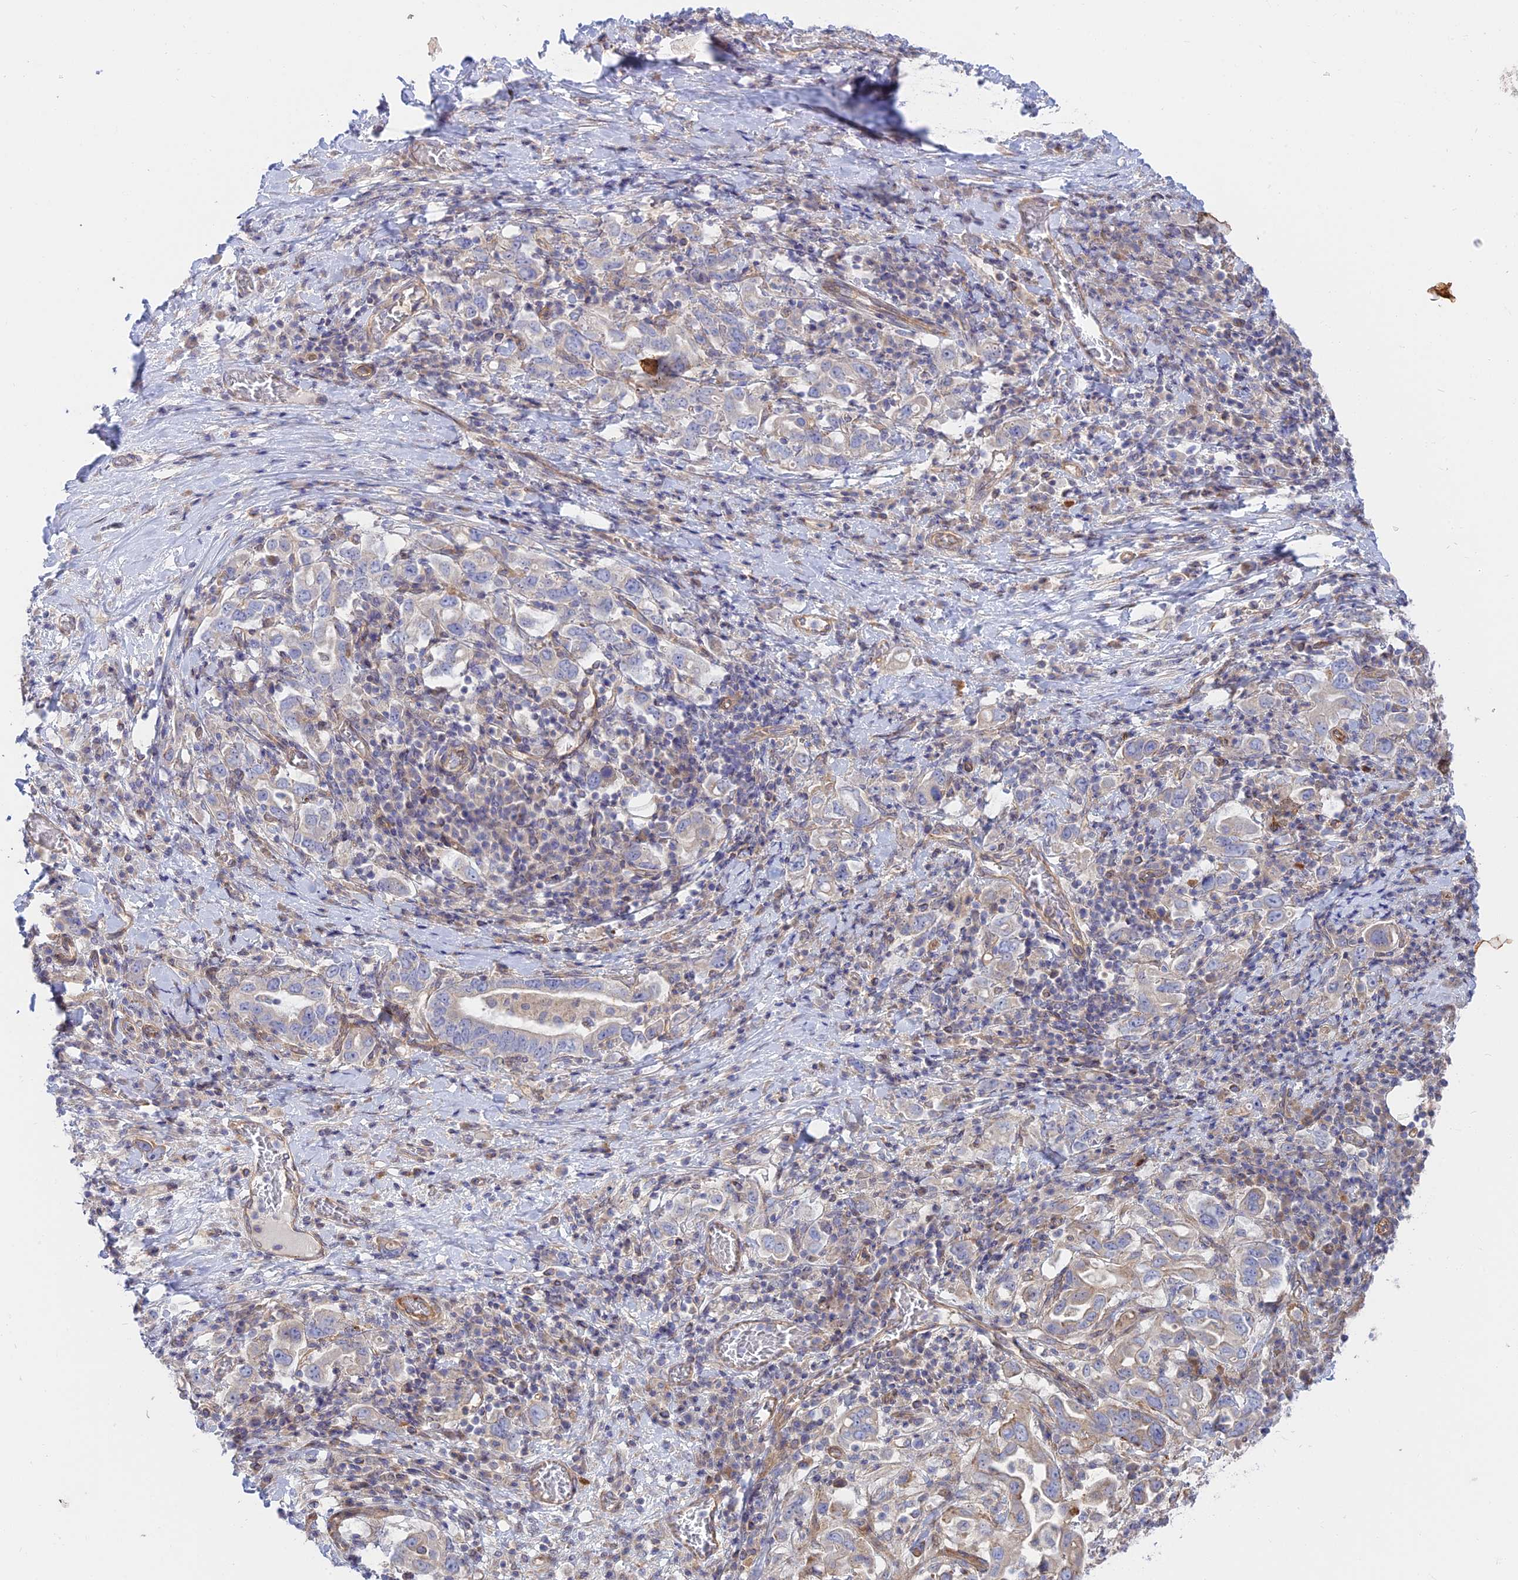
{"staining": {"intensity": "negative", "quantity": "none", "location": "none"}, "tissue": "stomach cancer", "cell_type": "Tumor cells", "image_type": "cancer", "snomed": [{"axis": "morphology", "description": "Adenocarcinoma, NOS"}, {"axis": "topography", "description": "Stomach, upper"}, {"axis": "topography", "description": "Stomach"}], "caption": "Stomach cancer was stained to show a protein in brown. There is no significant positivity in tumor cells.", "gene": "KCNAB1", "patient": {"sex": "male", "age": 62}}